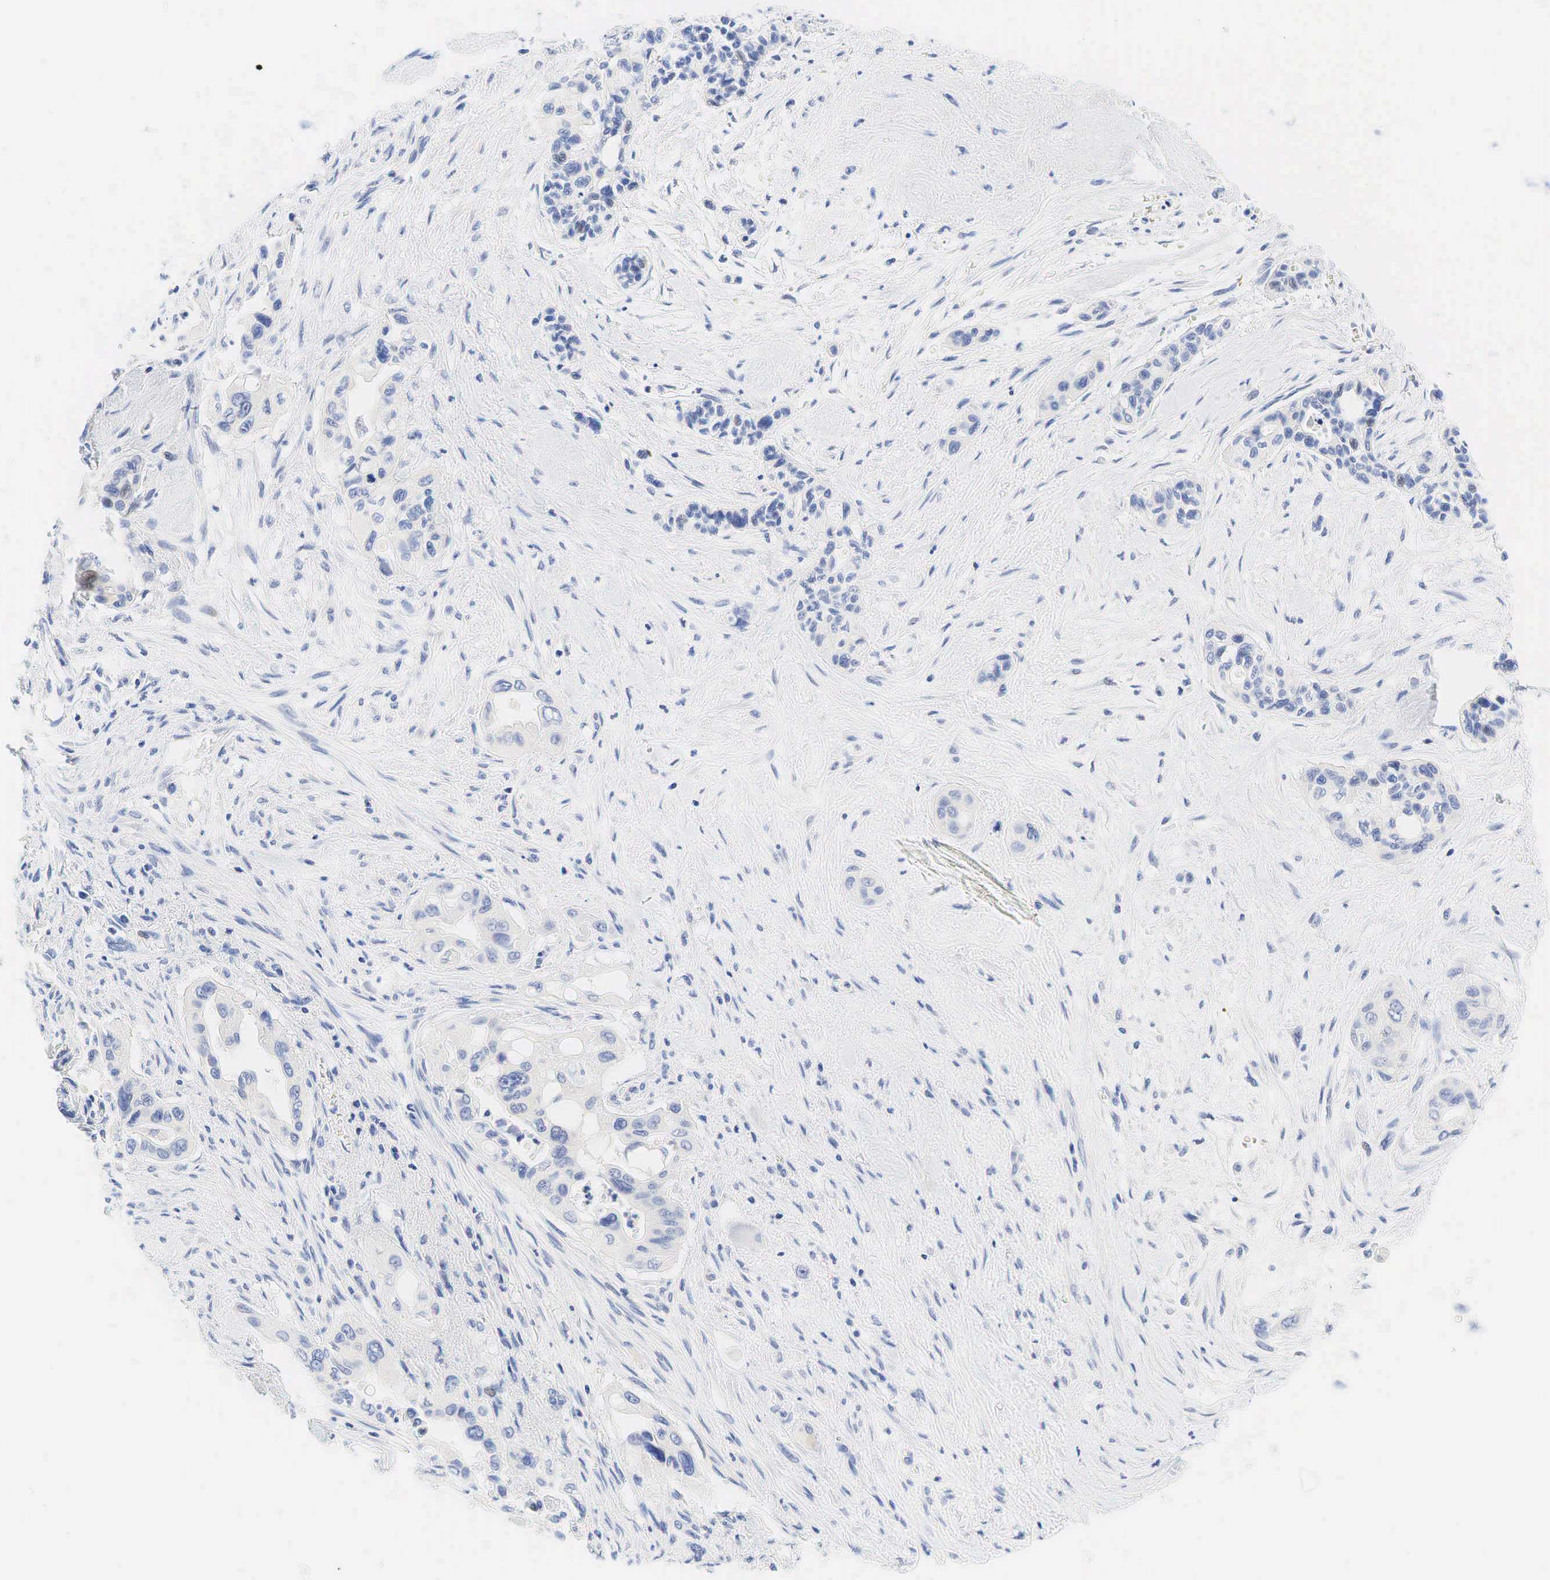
{"staining": {"intensity": "negative", "quantity": "none", "location": "none"}, "tissue": "pancreatic cancer", "cell_type": "Tumor cells", "image_type": "cancer", "snomed": [{"axis": "morphology", "description": "Adenocarcinoma, NOS"}, {"axis": "topography", "description": "Pancreas"}], "caption": "An immunohistochemistry photomicrograph of pancreatic adenocarcinoma is shown. There is no staining in tumor cells of pancreatic adenocarcinoma.", "gene": "AR", "patient": {"sex": "male", "age": 77}}